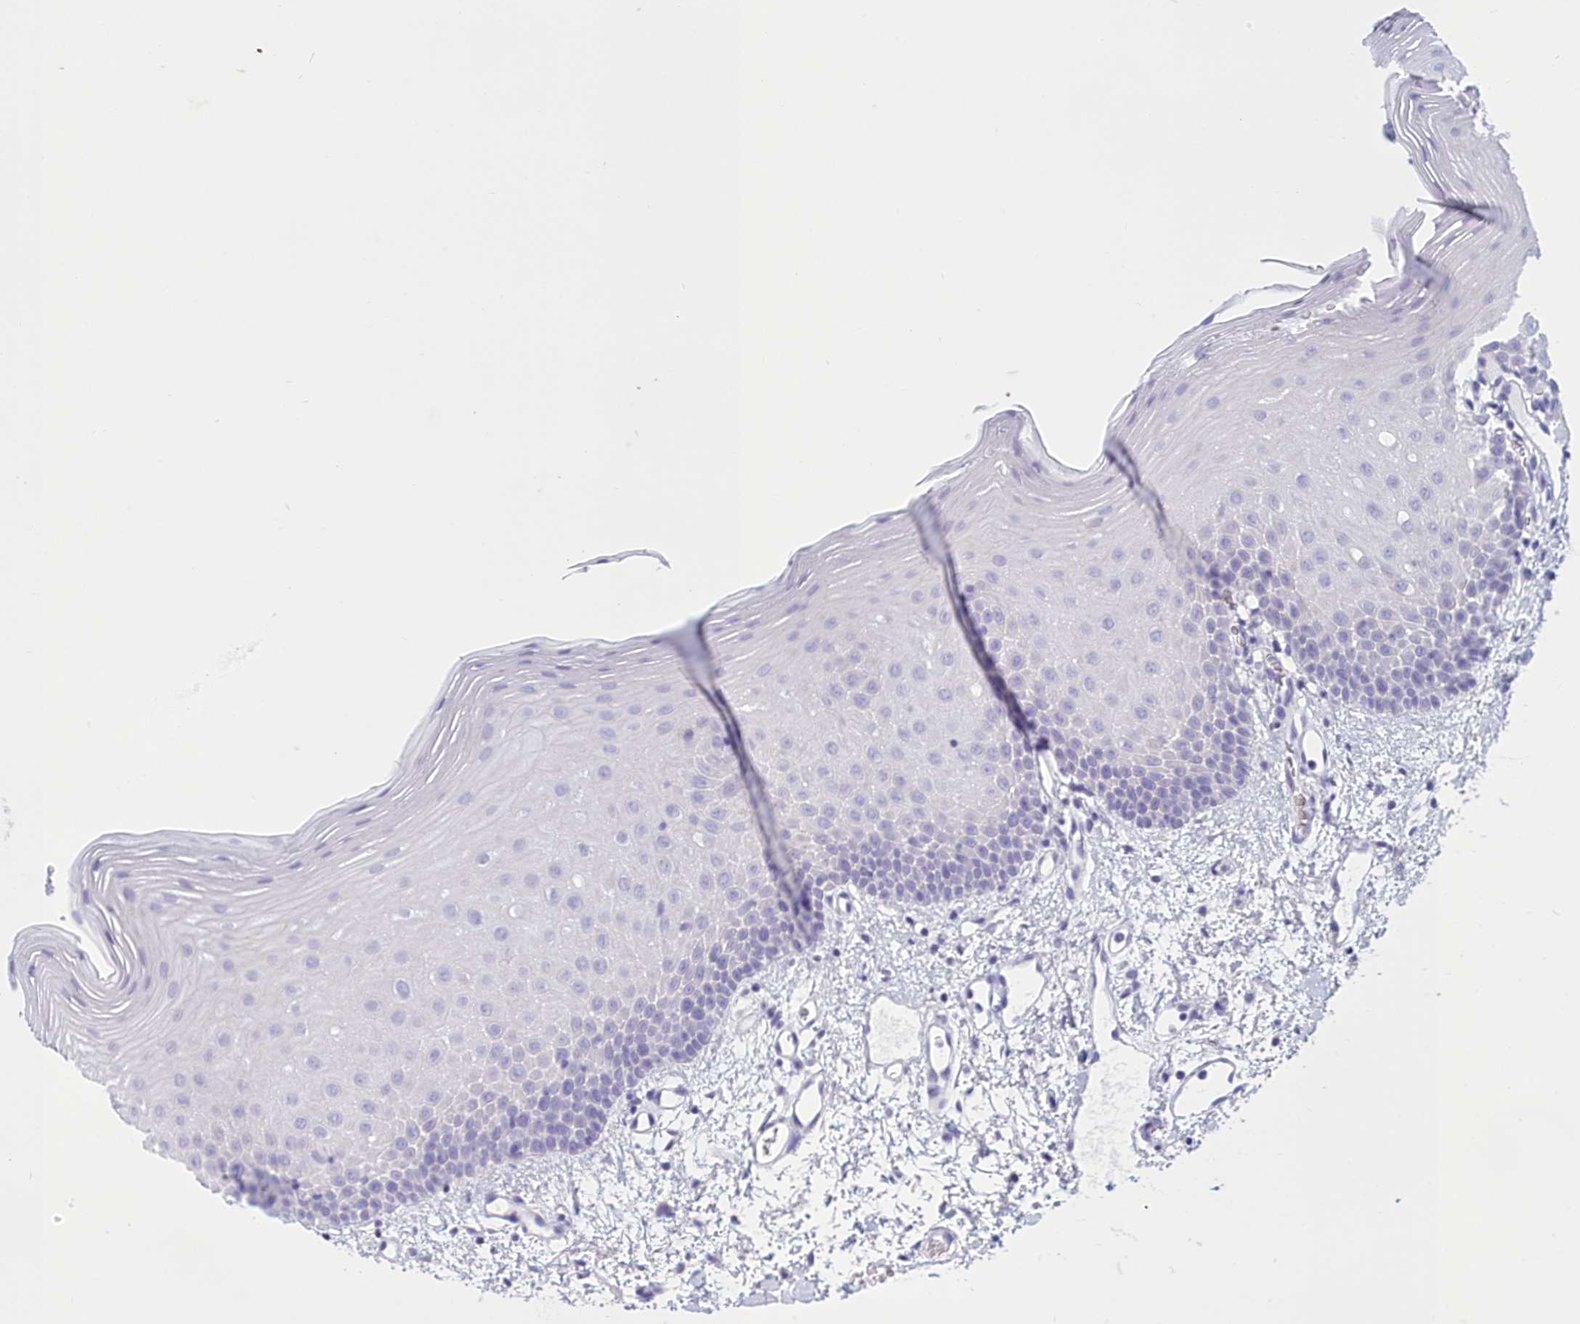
{"staining": {"intensity": "negative", "quantity": "none", "location": "none"}, "tissue": "oral mucosa", "cell_type": "Squamous epithelial cells", "image_type": "normal", "snomed": [{"axis": "morphology", "description": "Normal tissue, NOS"}, {"axis": "topography", "description": "Oral tissue"}], "caption": "An IHC micrograph of normal oral mucosa is shown. There is no staining in squamous epithelial cells of oral mucosa.", "gene": "TMEM97", "patient": {"sex": "female", "age": 70}}